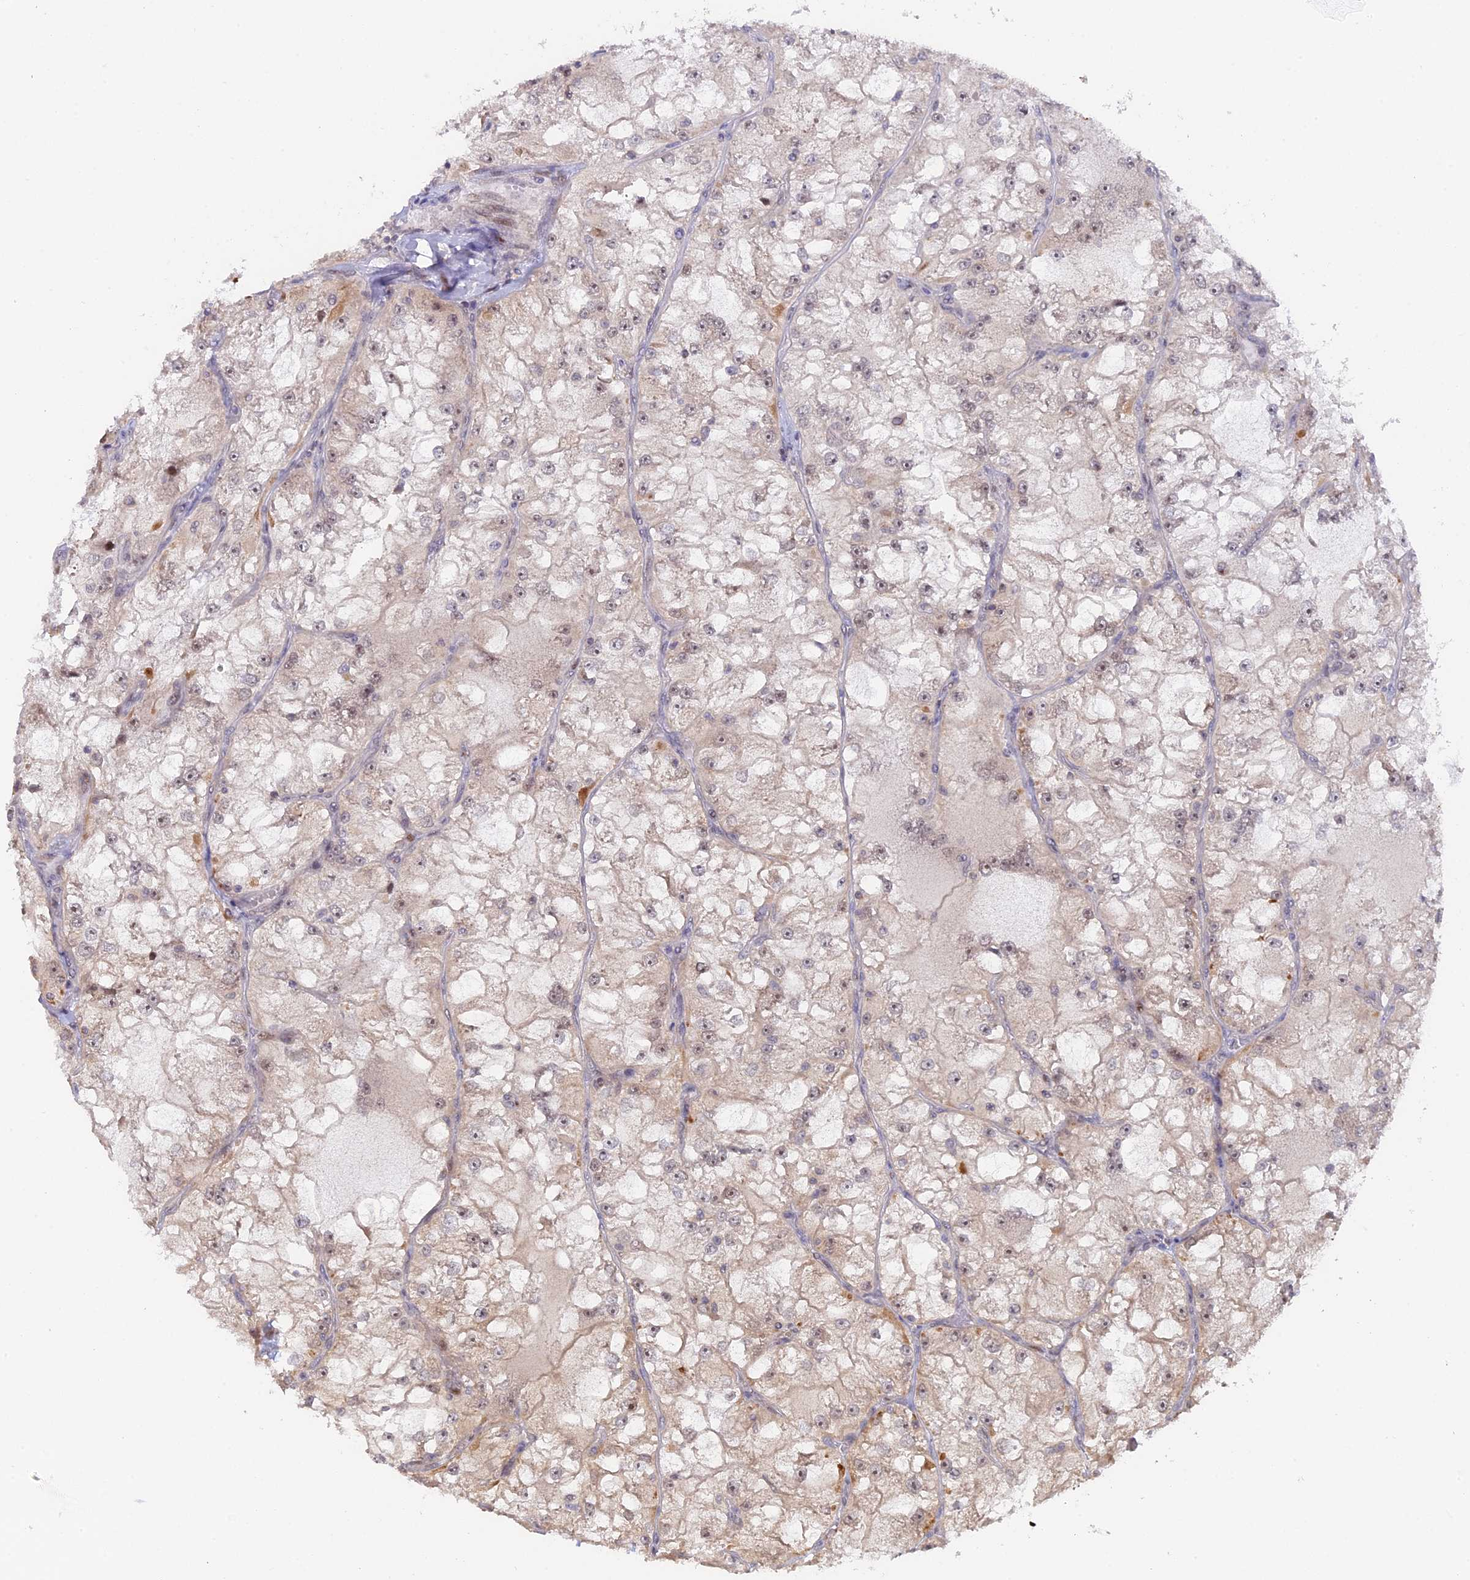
{"staining": {"intensity": "moderate", "quantity": "<25%", "location": "cytoplasmic/membranous,nuclear"}, "tissue": "renal cancer", "cell_type": "Tumor cells", "image_type": "cancer", "snomed": [{"axis": "morphology", "description": "Adenocarcinoma, NOS"}, {"axis": "topography", "description": "Kidney"}], "caption": "Immunohistochemical staining of adenocarcinoma (renal) exhibits low levels of moderate cytoplasmic/membranous and nuclear protein staining in about <25% of tumor cells.", "gene": "GSKIP", "patient": {"sex": "female", "age": 72}}